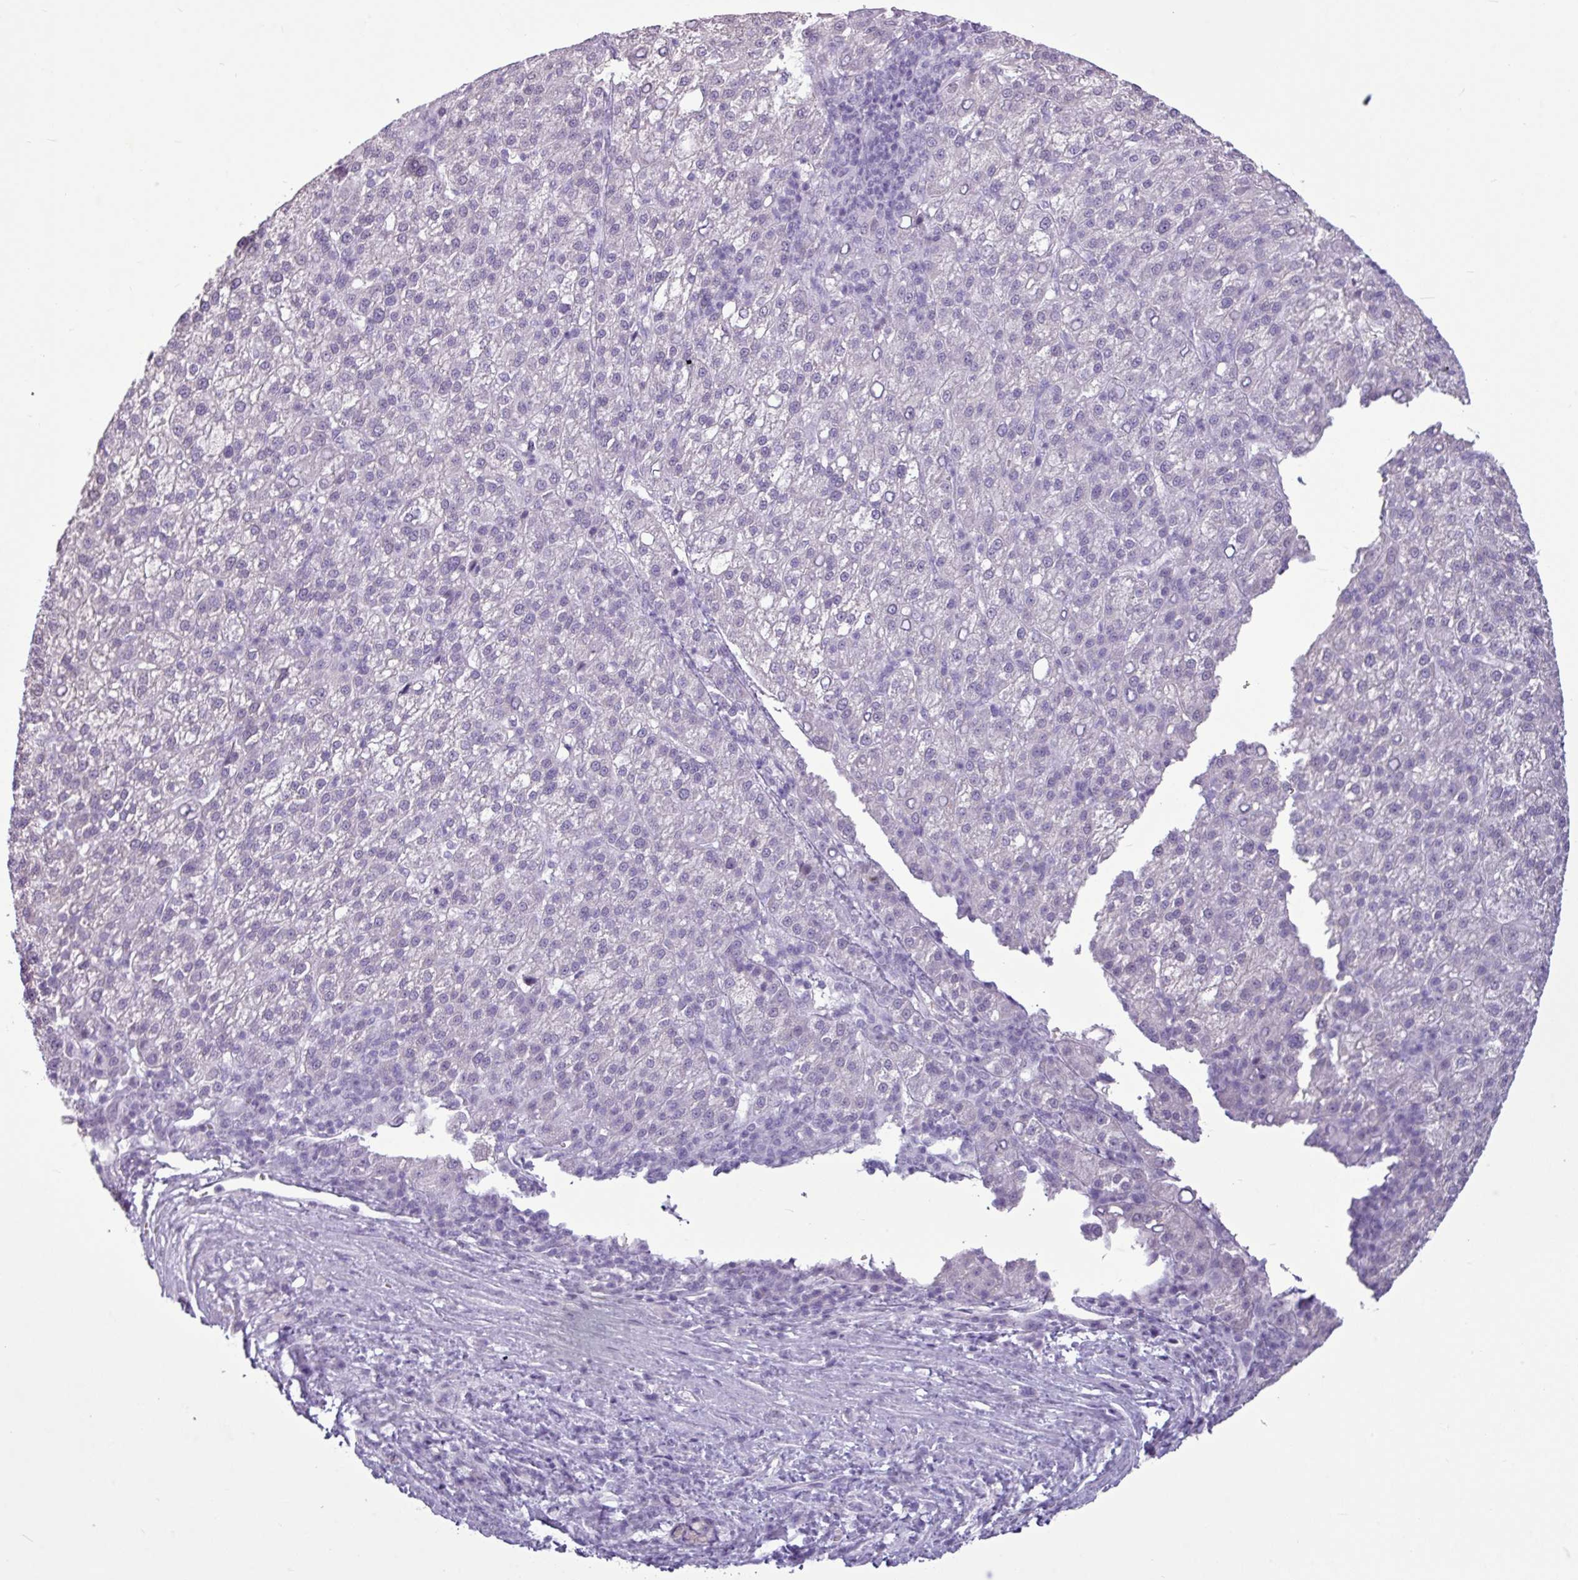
{"staining": {"intensity": "negative", "quantity": "none", "location": "none"}, "tissue": "liver cancer", "cell_type": "Tumor cells", "image_type": "cancer", "snomed": [{"axis": "morphology", "description": "Carcinoma, Hepatocellular, NOS"}, {"axis": "topography", "description": "Liver"}], "caption": "Tumor cells show no significant protein expression in liver hepatocellular carcinoma.", "gene": "AMY2A", "patient": {"sex": "female", "age": 58}}